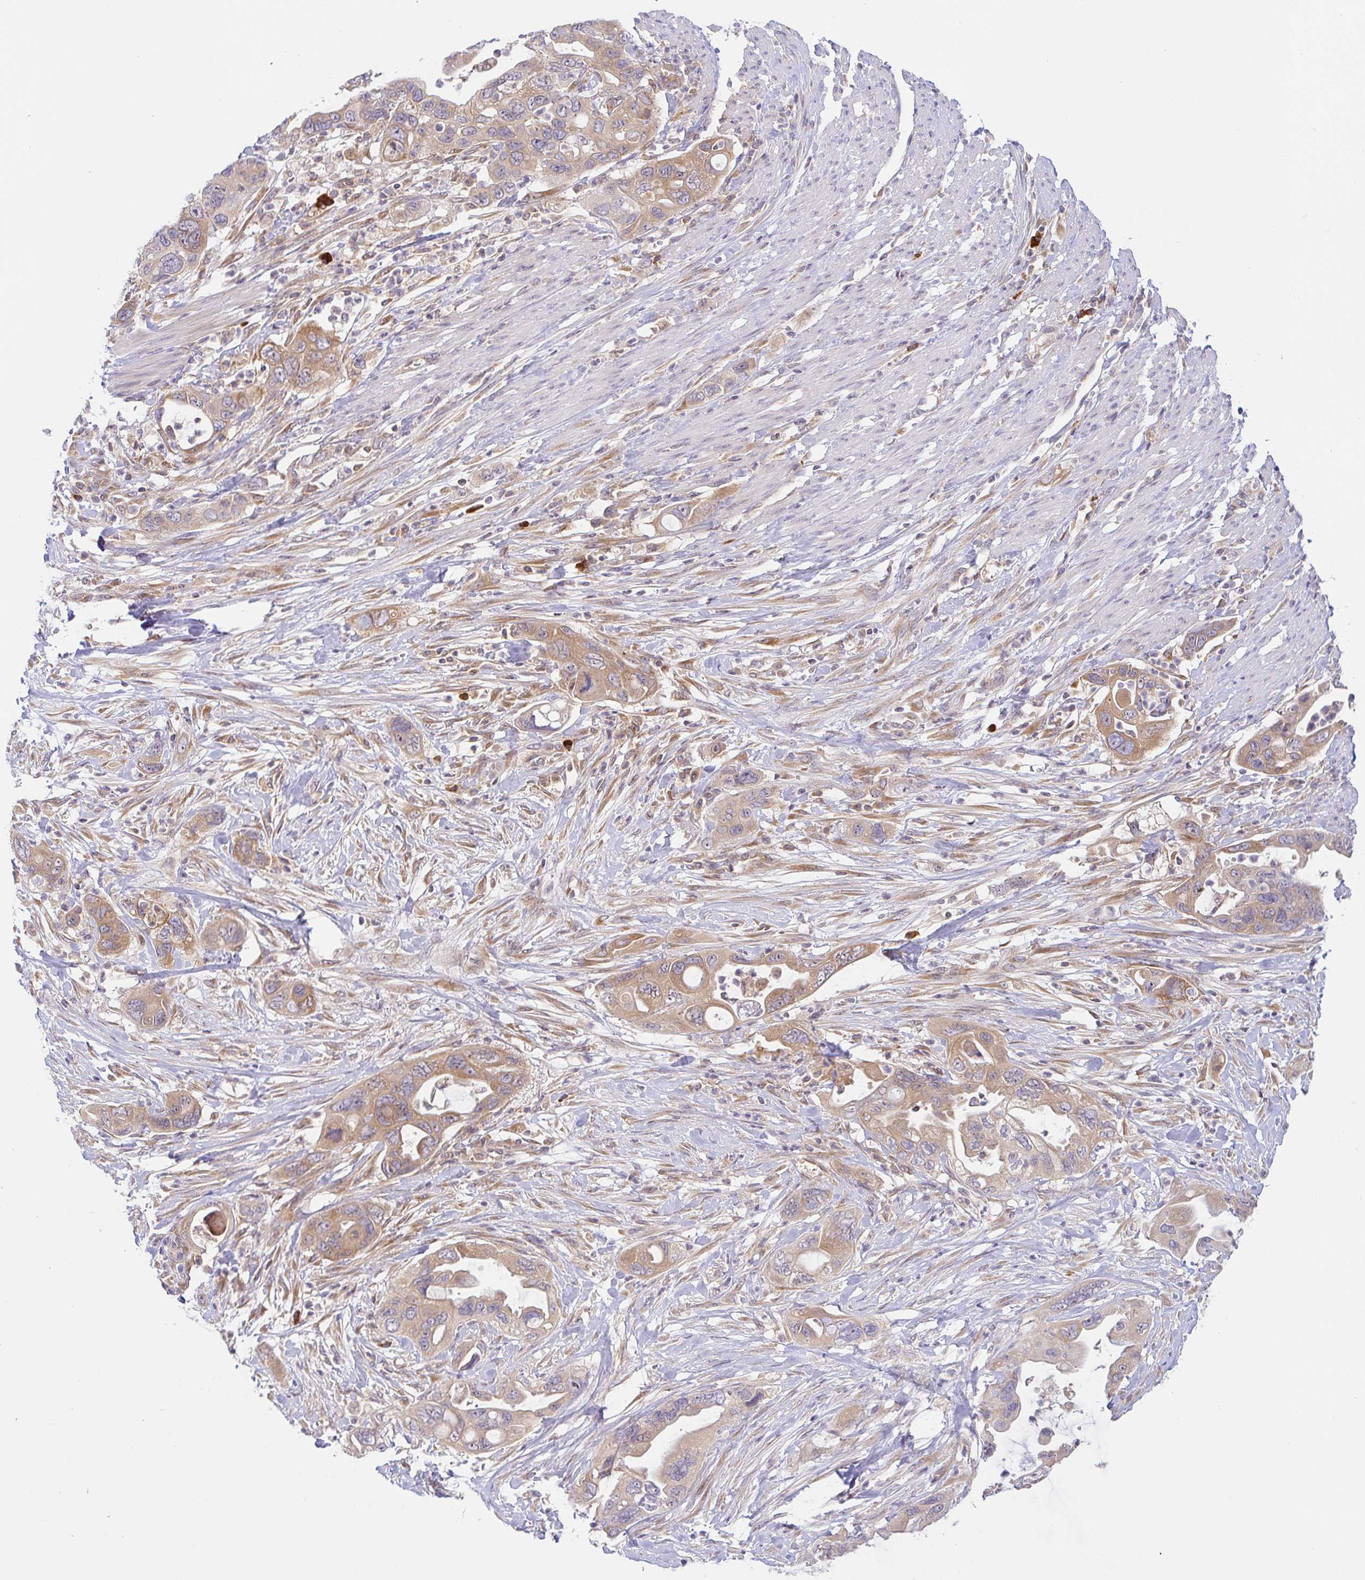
{"staining": {"intensity": "moderate", "quantity": "25%-75%", "location": "cytoplasmic/membranous"}, "tissue": "pancreatic cancer", "cell_type": "Tumor cells", "image_type": "cancer", "snomed": [{"axis": "morphology", "description": "Adenocarcinoma, NOS"}, {"axis": "topography", "description": "Pancreas"}], "caption": "Human pancreatic cancer (adenocarcinoma) stained with a protein marker reveals moderate staining in tumor cells.", "gene": "DERL2", "patient": {"sex": "female", "age": 71}}